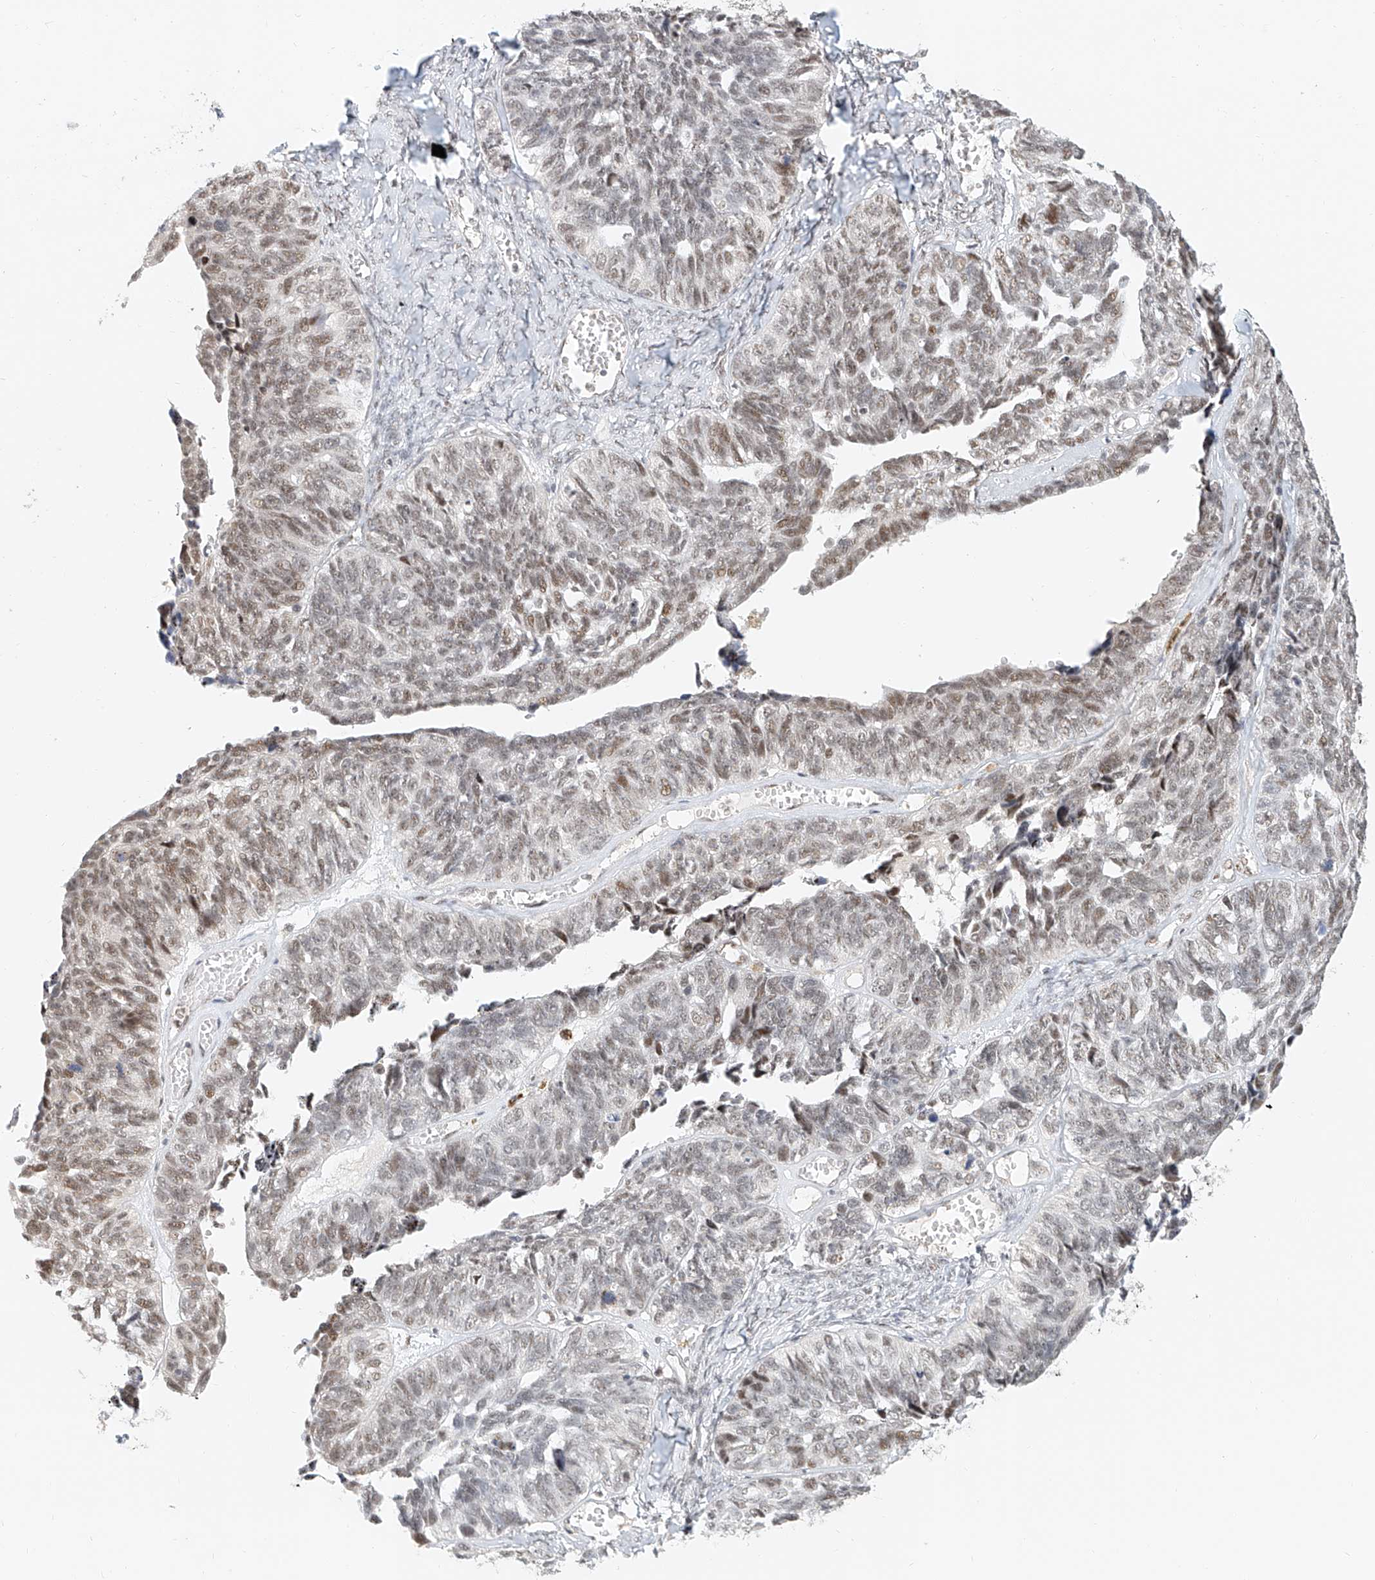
{"staining": {"intensity": "moderate", "quantity": "25%-75%", "location": "nuclear"}, "tissue": "ovarian cancer", "cell_type": "Tumor cells", "image_type": "cancer", "snomed": [{"axis": "morphology", "description": "Cystadenocarcinoma, serous, NOS"}, {"axis": "topography", "description": "Ovary"}], "caption": "Approximately 25%-75% of tumor cells in ovarian serous cystadenocarcinoma exhibit moderate nuclear protein expression as visualized by brown immunohistochemical staining.", "gene": "CXorf58", "patient": {"sex": "female", "age": 79}}